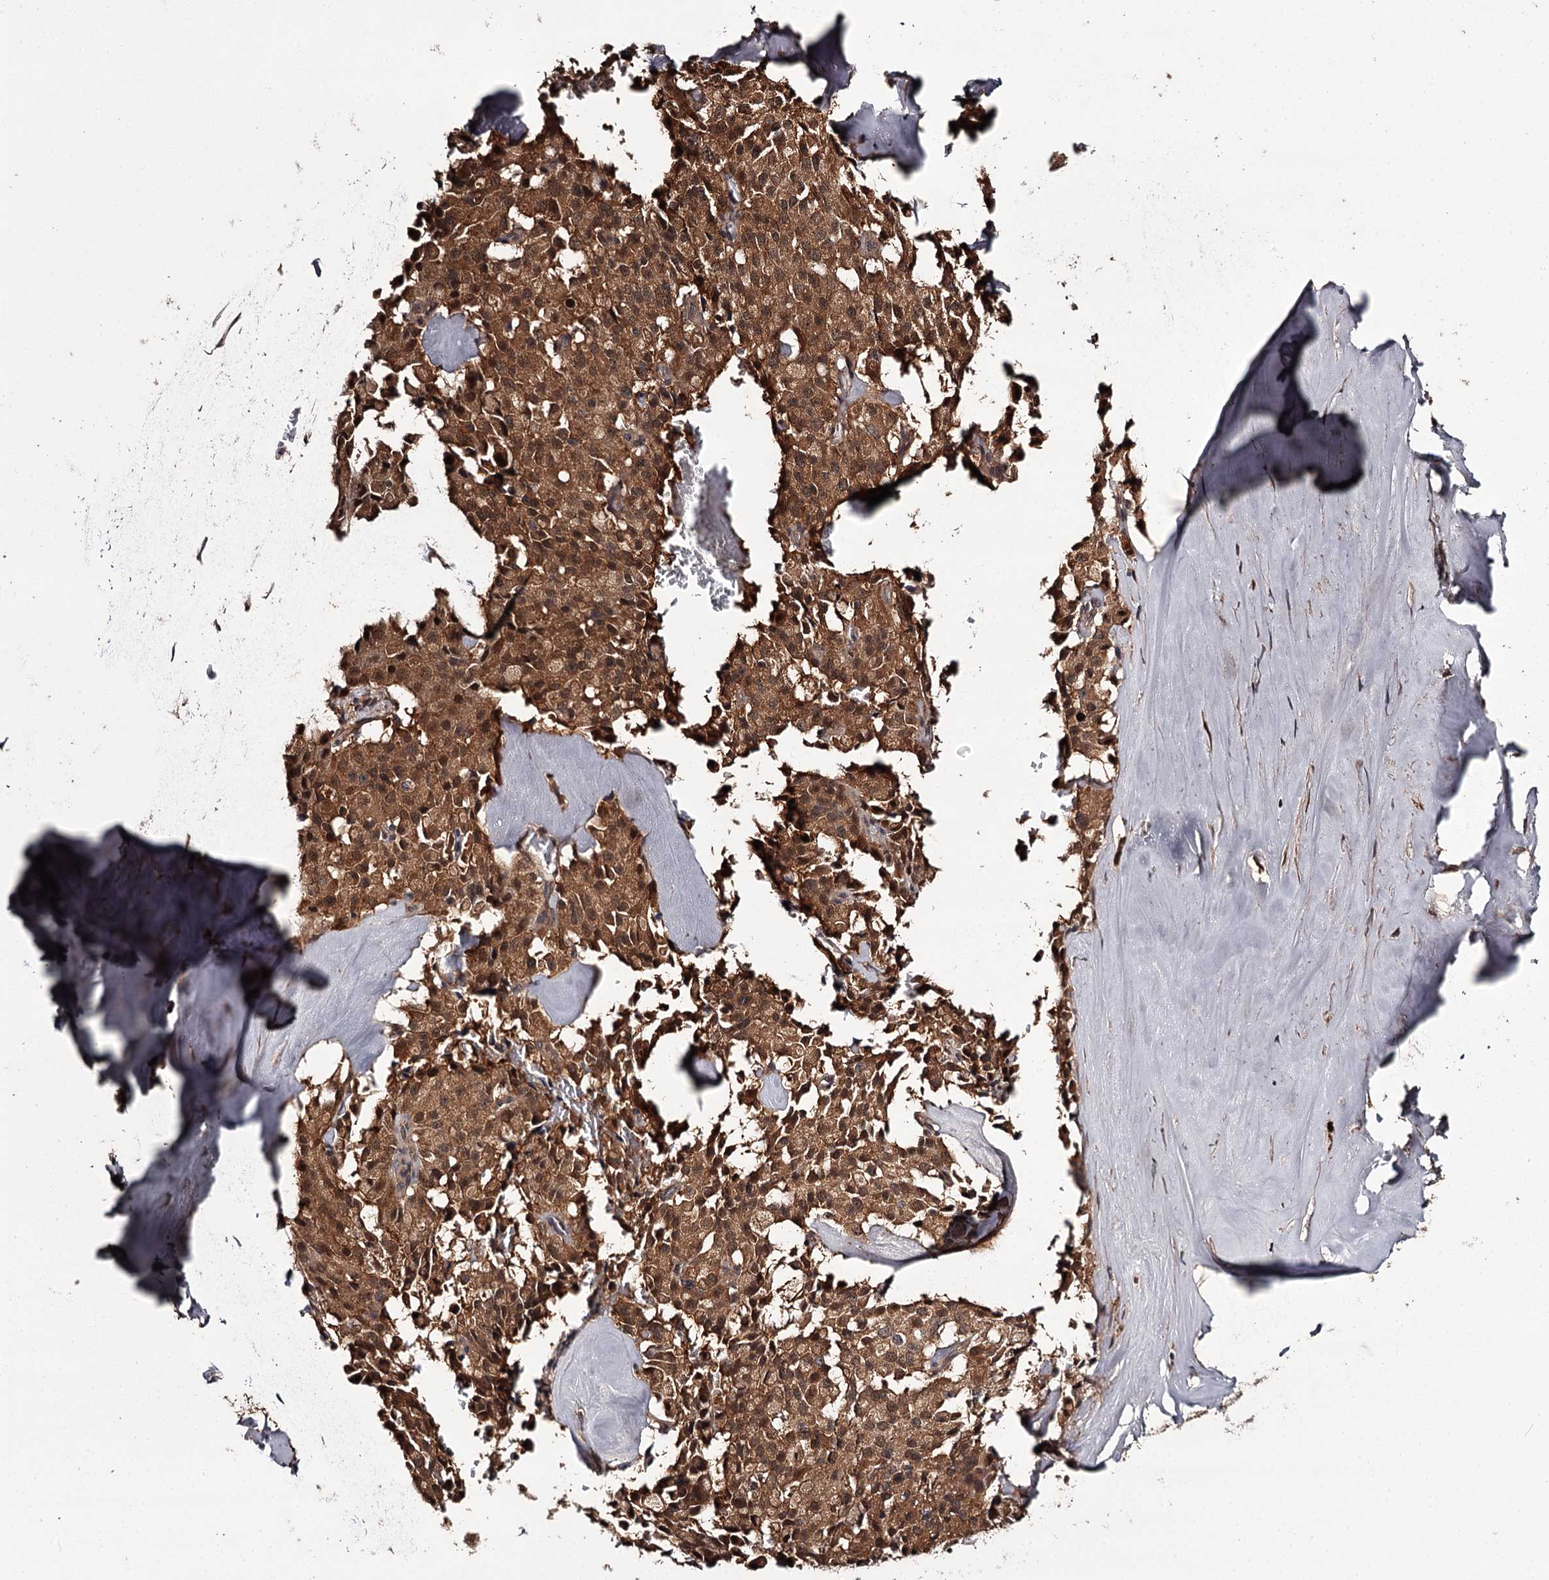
{"staining": {"intensity": "moderate", "quantity": ">75%", "location": "cytoplasmic/membranous,nuclear"}, "tissue": "pancreatic cancer", "cell_type": "Tumor cells", "image_type": "cancer", "snomed": [{"axis": "morphology", "description": "Adenocarcinoma, NOS"}, {"axis": "topography", "description": "Pancreas"}], "caption": "A brown stain highlights moderate cytoplasmic/membranous and nuclear expression of a protein in pancreatic cancer (adenocarcinoma) tumor cells.", "gene": "TTC12", "patient": {"sex": "male", "age": 65}}